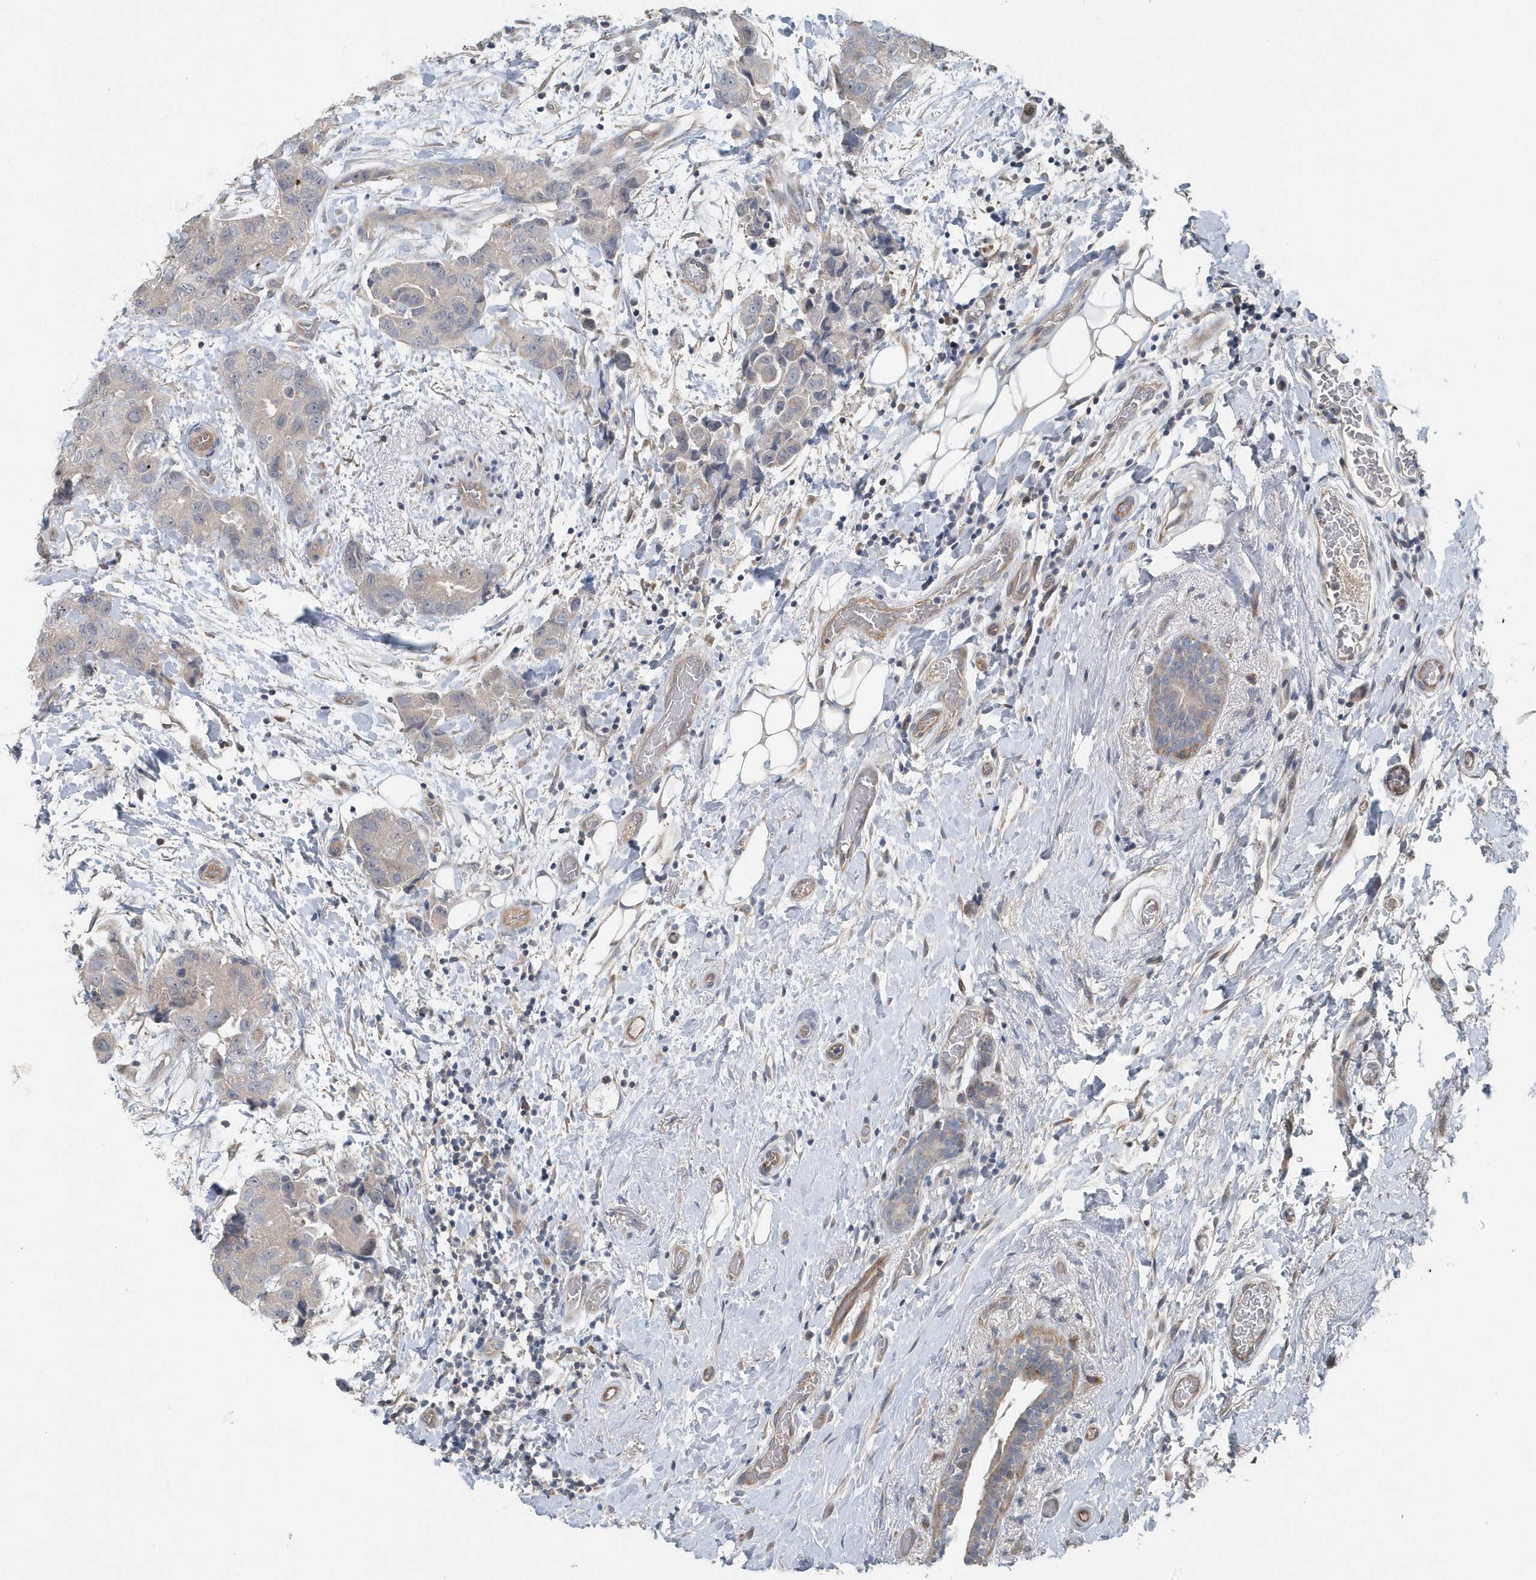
{"staining": {"intensity": "negative", "quantity": "none", "location": "none"}, "tissue": "breast cancer", "cell_type": "Tumor cells", "image_type": "cancer", "snomed": [{"axis": "morphology", "description": "Duct carcinoma"}, {"axis": "topography", "description": "Breast"}], "caption": "Breast infiltrating ductal carcinoma stained for a protein using immunohistochemistry reveals no positivity tumor cells.", "gene": "MCC", "patient": {"sex": "female", "age": 62}}